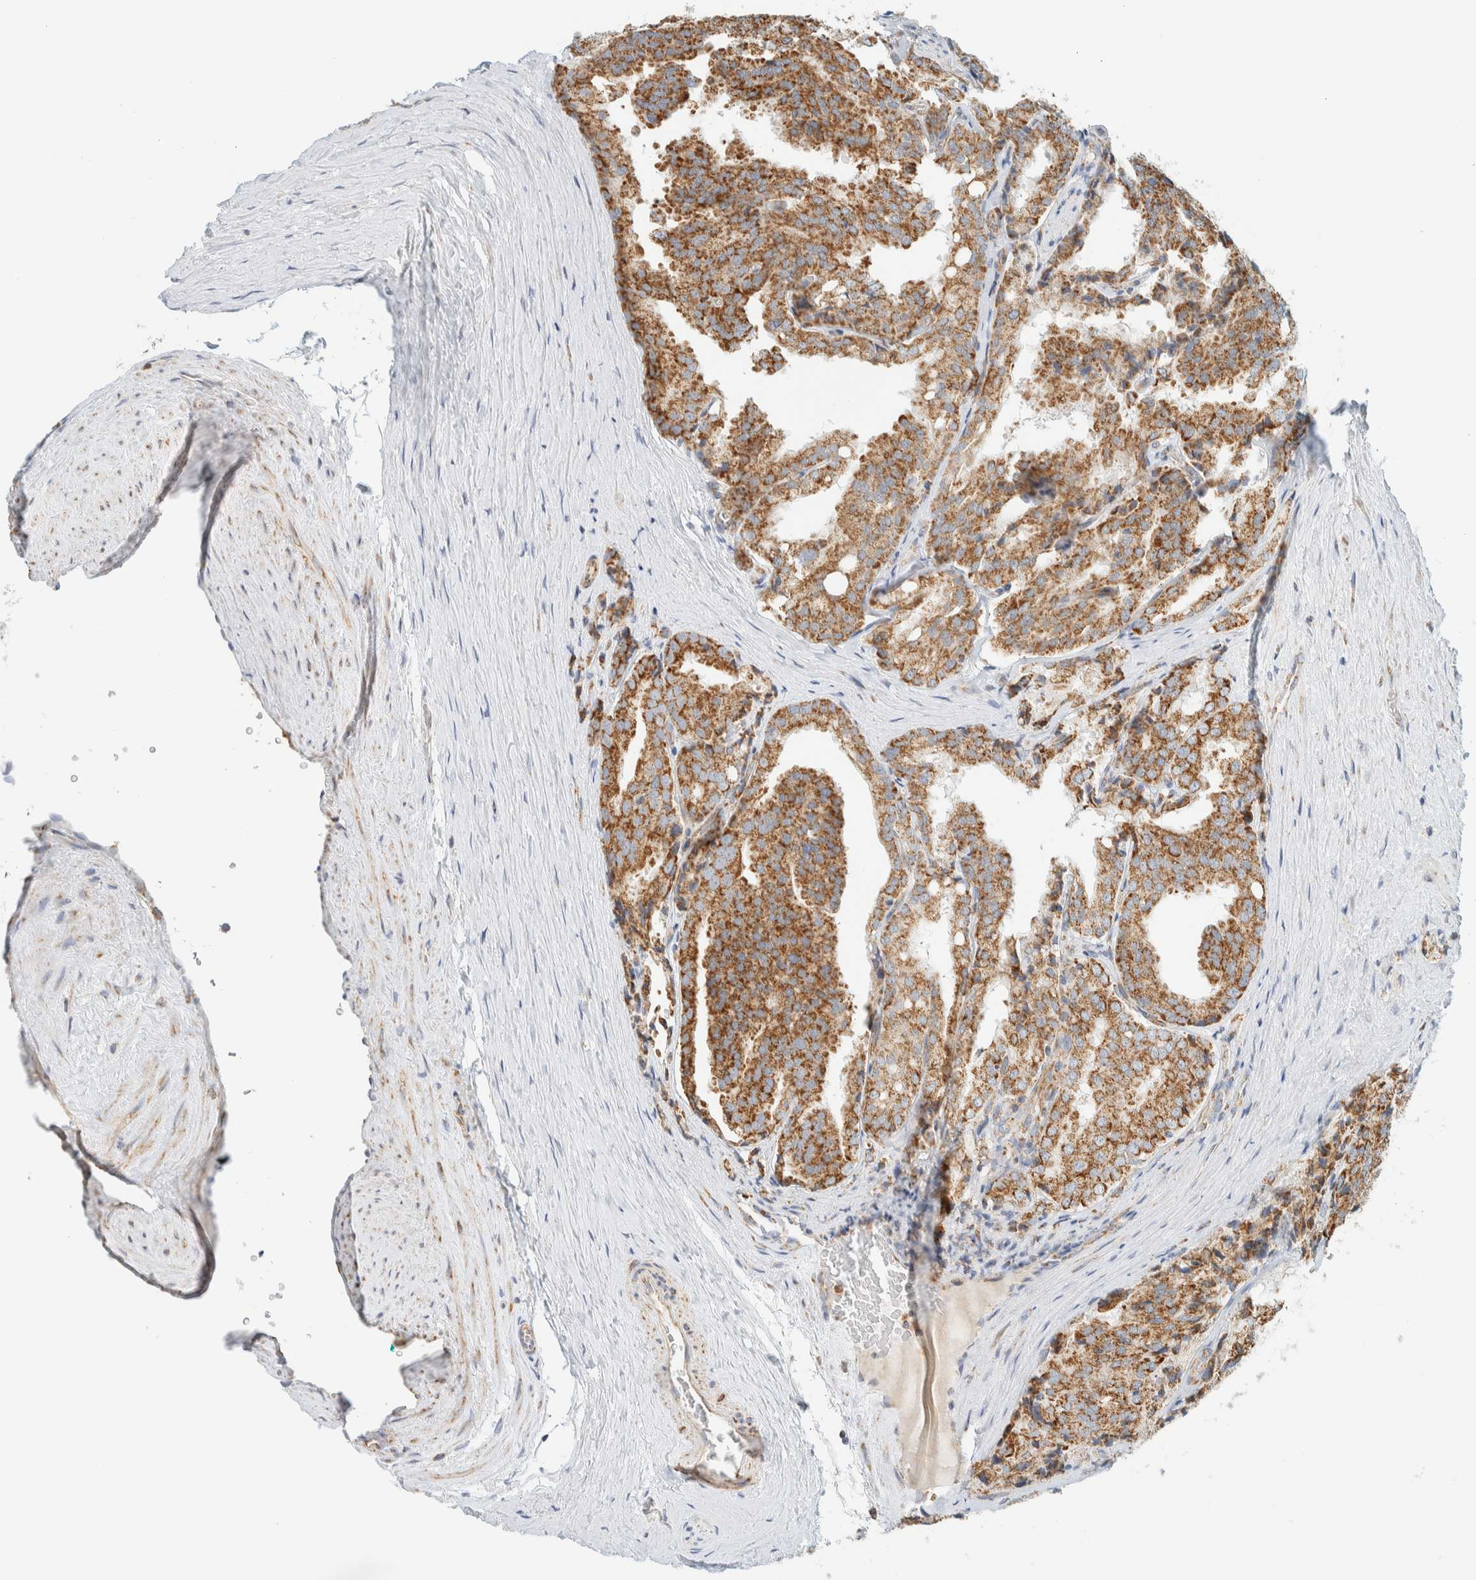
{"staining": {"intensity": "moderate", "quantity": ">75%", "location": "cytoplasmic/membranous"}, "tissue": "prostate cancer", "cell_type": "Tumor cells", "image_type": "cancer", "snomed": [{"axis": "morphology", "description": "Adenocarcinoma, High grade"}, {"axis": "topography", "description": "Prostate"}], "caption": "A photomicrograph of human prostate high-grade adenocarcinoma stained for a protein exhibits moderate cytoplasmic/membranous brown staining in tumor cells.", "gene": "KIFAP3", "patient": {"sex": "male", "age": 50}}